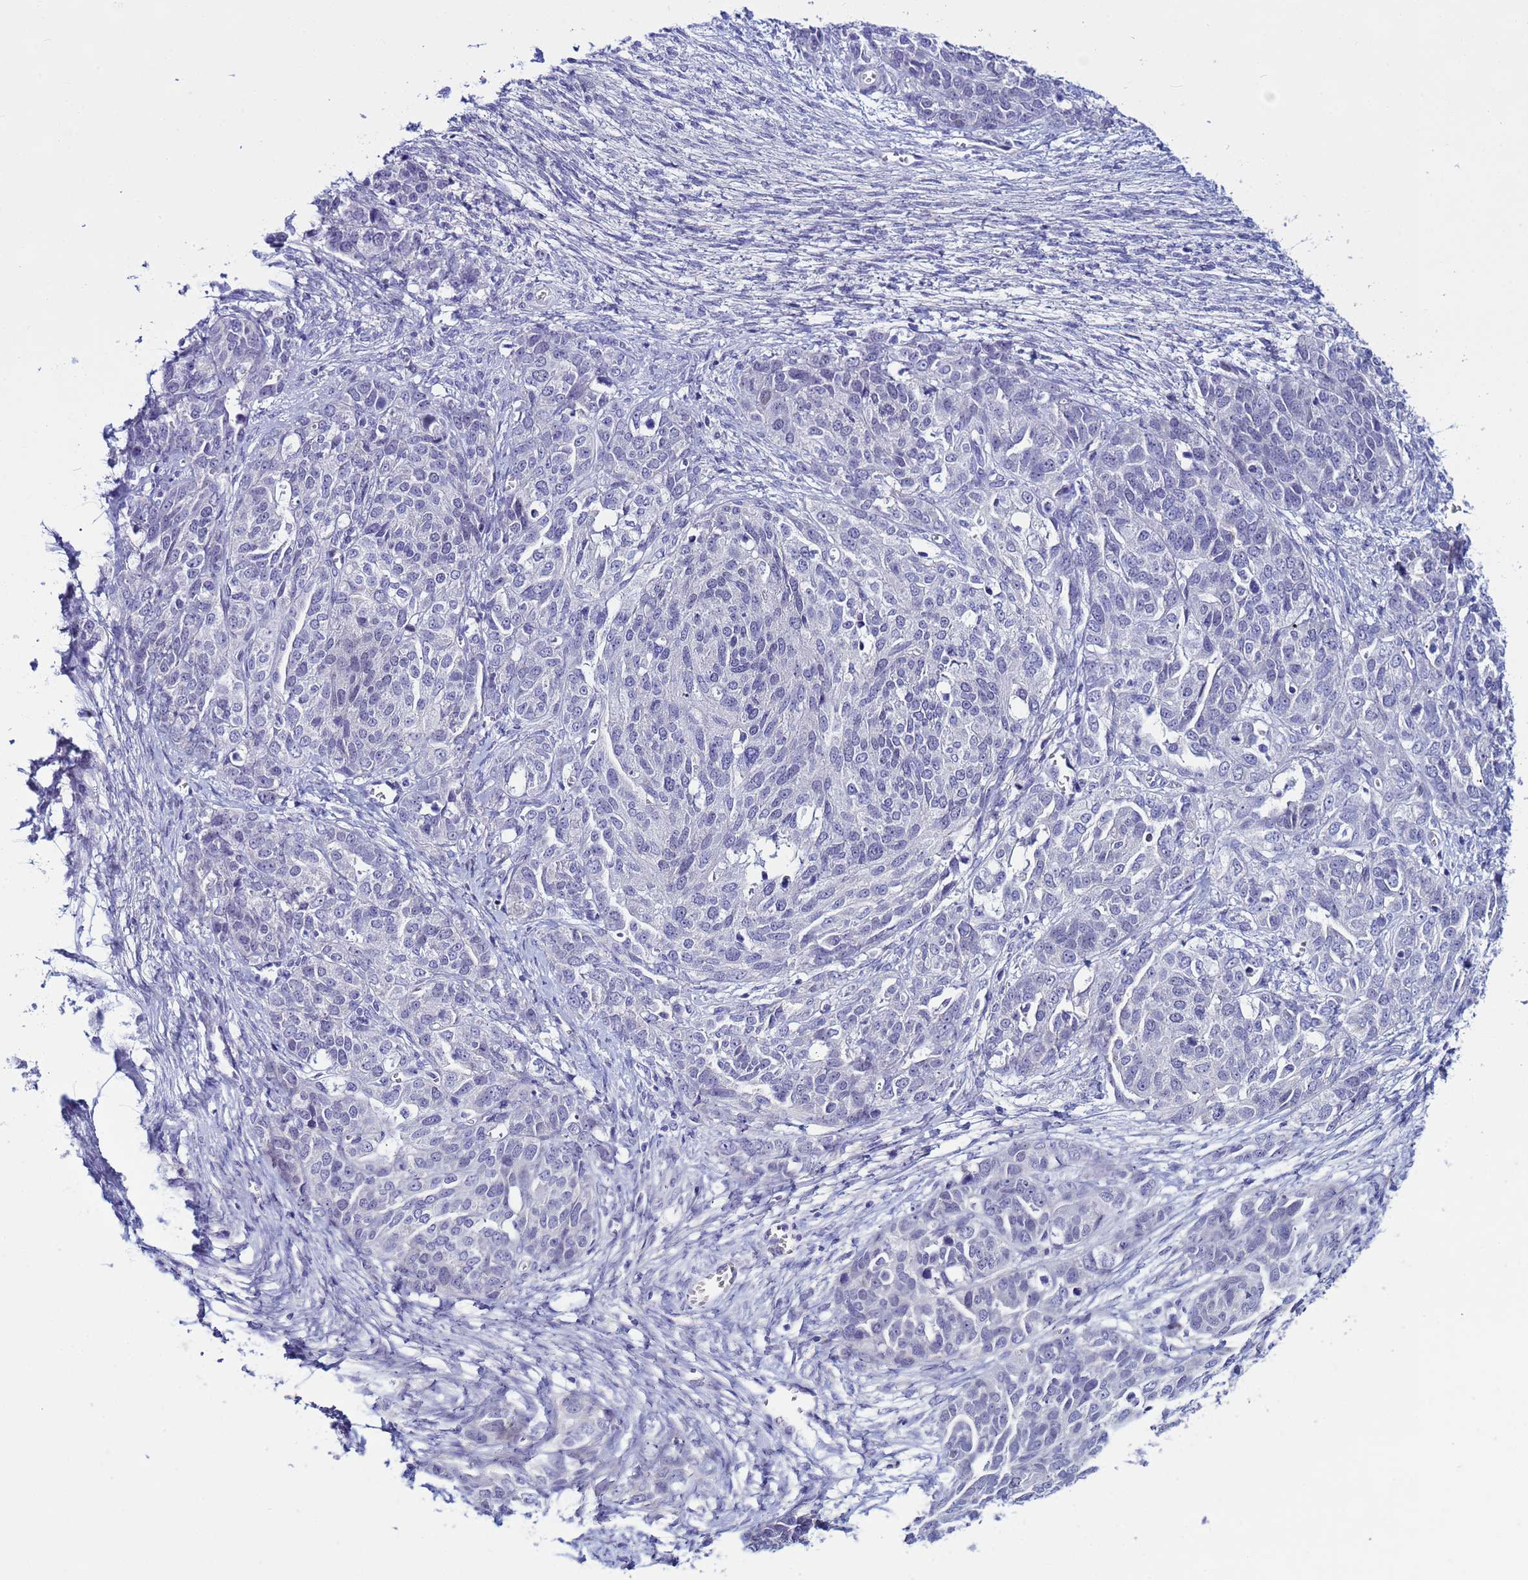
{"staining": {"intensity": "negative", "quantity": "none", "location": "none"}, "tissue": "ovarian cancer", "cell_type": "Tumor cells", "image_type": "cancer", "snomed": [{"axis": "morphology", "description": "Cystadenocarcinoma, serous, NOS"}, {"axis": "topography", "description": "Ovary"}], "caption": "The image shows no significant expression in tumor cells of ovarian cancer (serous cystadenocarcinoma).", "gene": "IGSF11", "patient": {"sex": "female", "age": 44}}